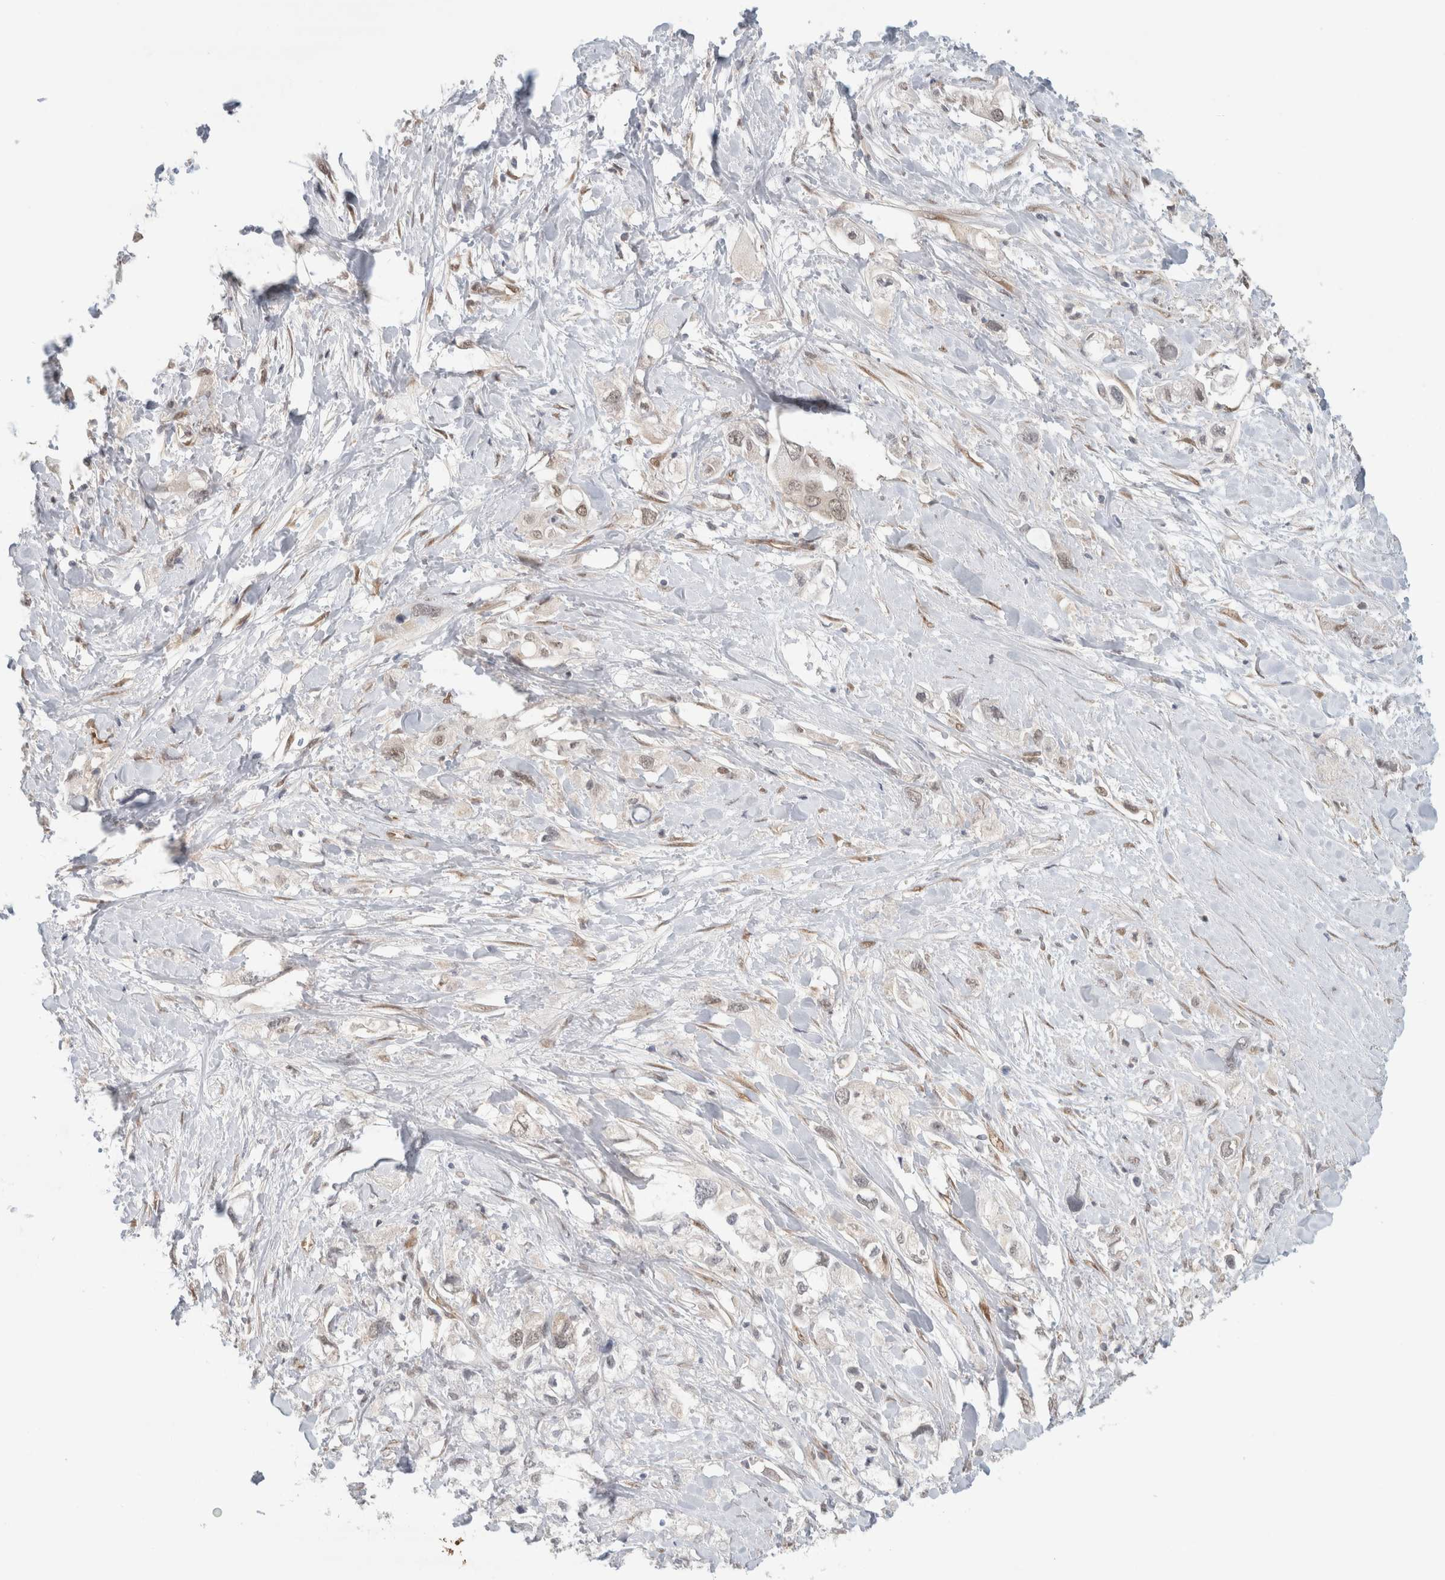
{"staining": {"intensity": "weak", "quantity": "<25%", "location": "nuclear"}, "tissue": "pancreatic cancer", "cell_type": "Tumor cells", "image_type": "cancer", "snomed": [{"axis": "morphology", "description": "Adenocarcinoma, NOS"}, {"axis": "topography", "description": "Pancreas"}], "caption": "Tumor cells are negative for brown protein staining in pancreatic cancer (adenocarcinoma). Nuclei are stained in blue.", "gene": "EIF4G3", "patient": {"sex": "female", "age": 56}}